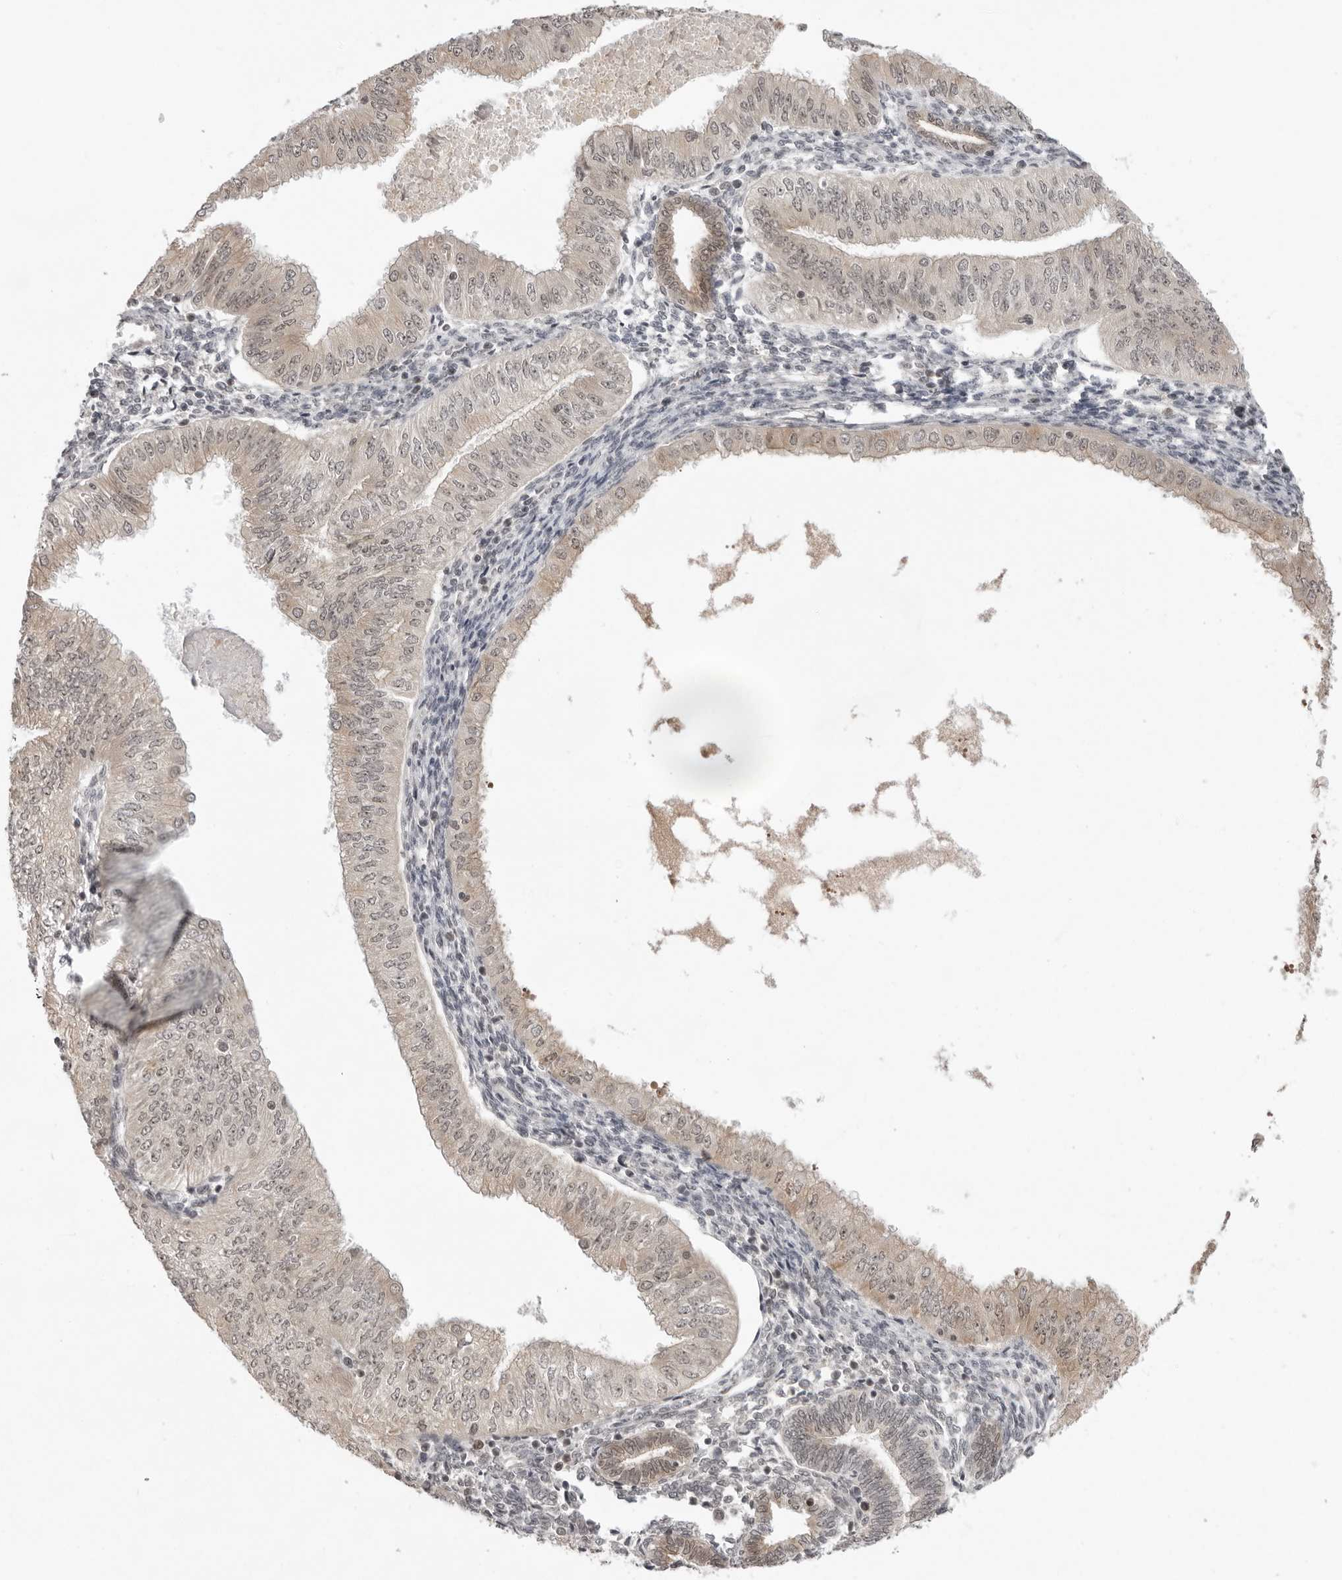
{"staining": {"intensity": "weak", "quantity": "25%-75%", "location": "cytoplasmic/membranous,nuclear"}, "tissue": "endometrial cancer", "cell_type": "Tumor cells", "image_type": "cancer", "snomed": [{"axis": "morphology", "description": "Normal tissue, NOS"}, {"axis": "morphology", "description": "Adenocarcinoma, NOS"}, {"axis": "topography", "description": "Endometrium"}], "caption": "Immunohistochemistry histopathology image of human adenocarcinoma (endometrial) stained for a protein (brown), which exhibits low levels of weak cytoplasmic/membranous and nuclear expression in approximately 25%-75% of tumor cells.", "gene": "EXOSC10", "patient": {"sex": "female", "age": 53}}